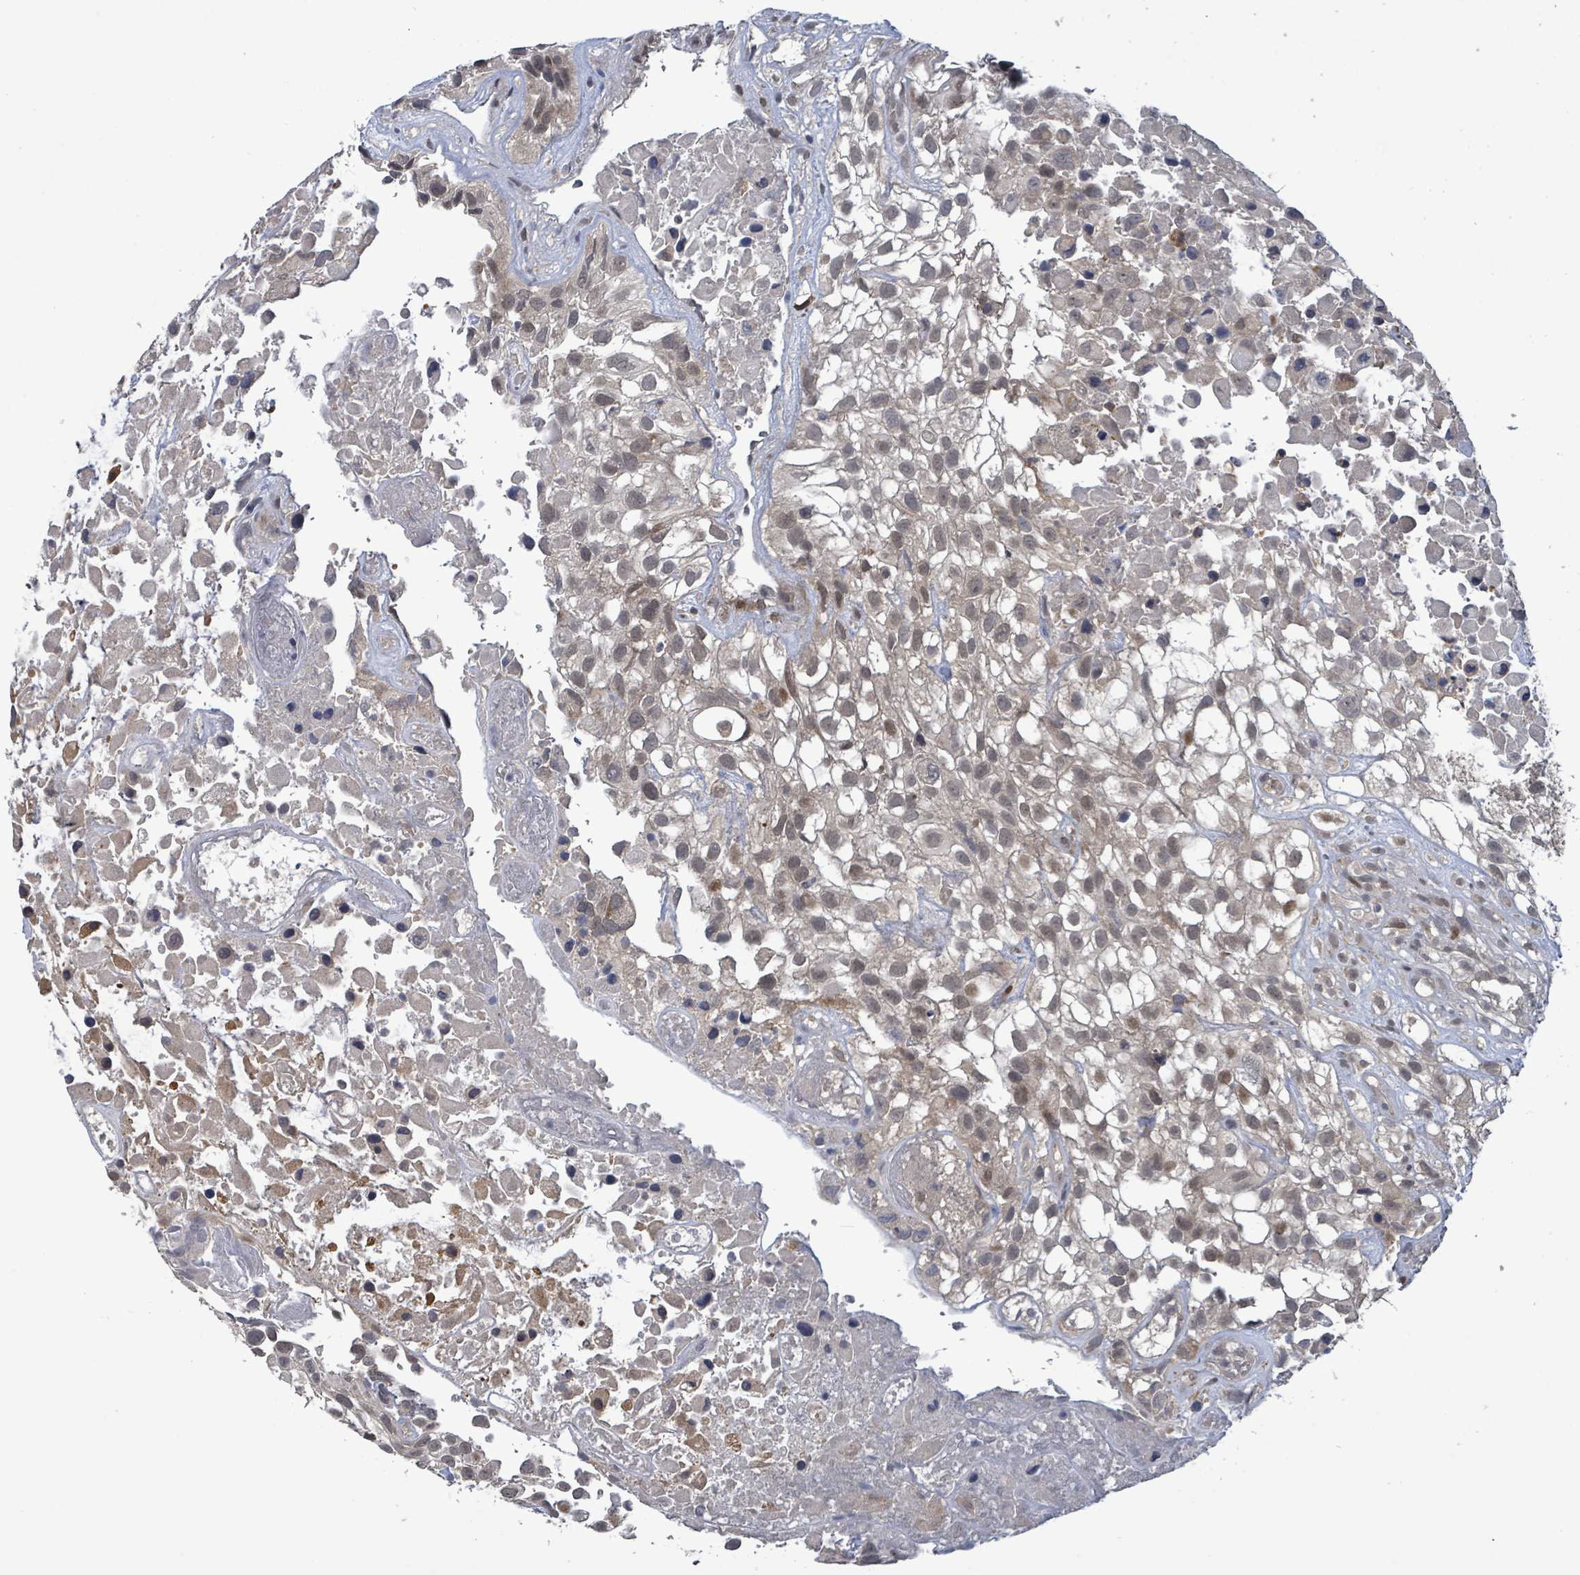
{"staining": {"intensity": "moderate", "quantity": "<25%", "location": "nuclear"}, "tissue": "urothelial cancer", "cell_type": "Tumor cells", "image_type": "cancer", "snomed": [{"axis": "morphology", "description": "Urothelial carcinoma, High grade"}, {"axis": "topography", "description": "Urinary bladder"}], "caption": "The histopathology image displays a brown stain indicating the presence of a protein in the nuclear of tumor cells in urothelial carcinoma (high-grade). (Brightfield microscopy of DAB IHC at high magnification).", "gene": "FBXO6", "patient": {"sex": "male", "age": 56}}